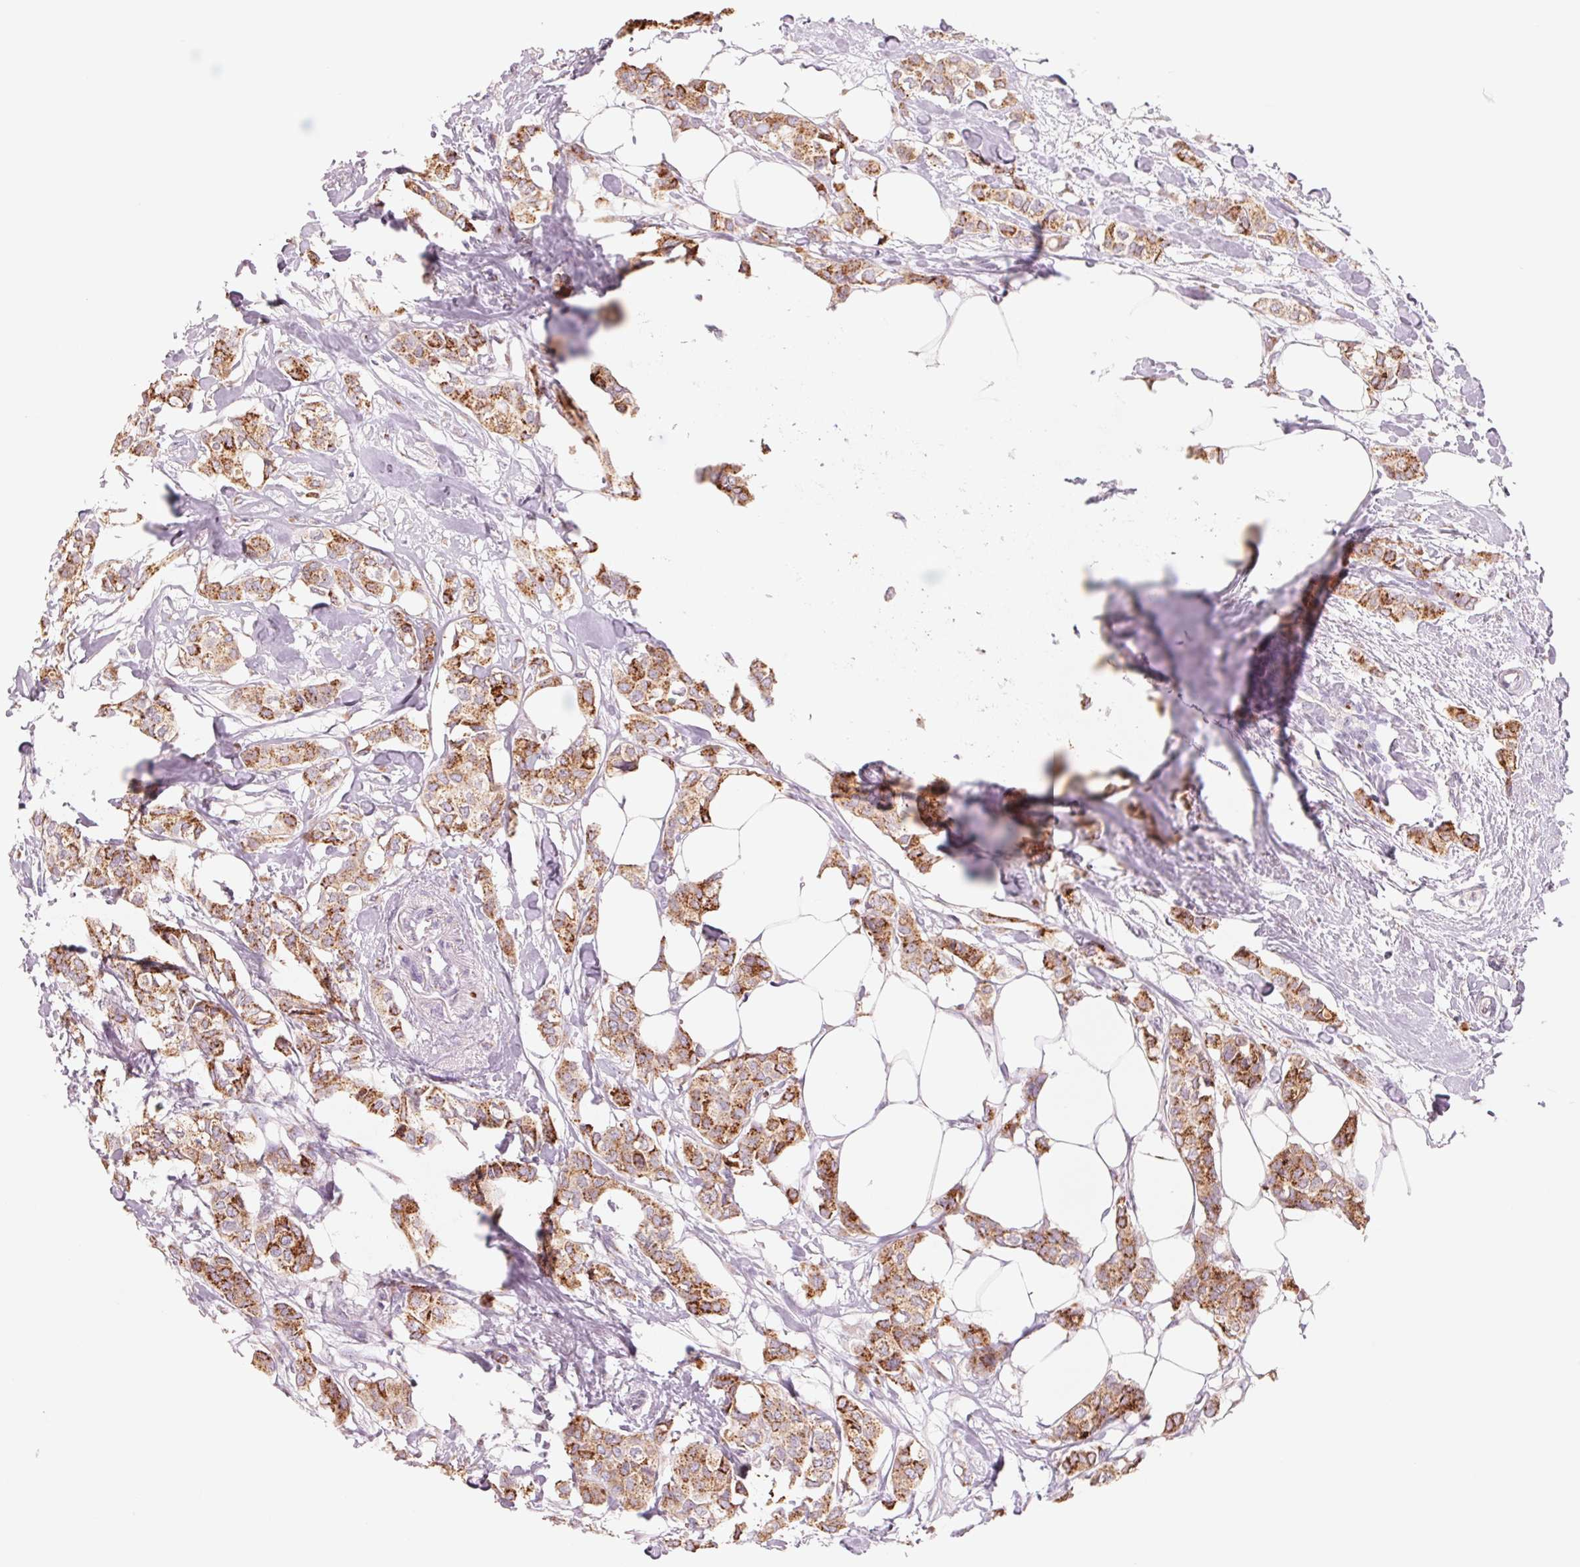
{"staining": {"intensity": "strong", "quantity": ">75%", "location": "cytoplasmic/membranous"}, "tissue": "breast cancer", "cell_type": "Tumor cells", "image_type": "cancer", "snomed": [{"axis": "morphology", "description": "Duct carcinoma"}, {"axis": "topography", "description": "Breast"}], "caption": "Protein staining of breast cancer tissue reveals strong cytoplasmic/membranous staining in about >75% of tumor cells.", "gene": "GALNT7", "patient": {"sex": "female", "age": 62}}